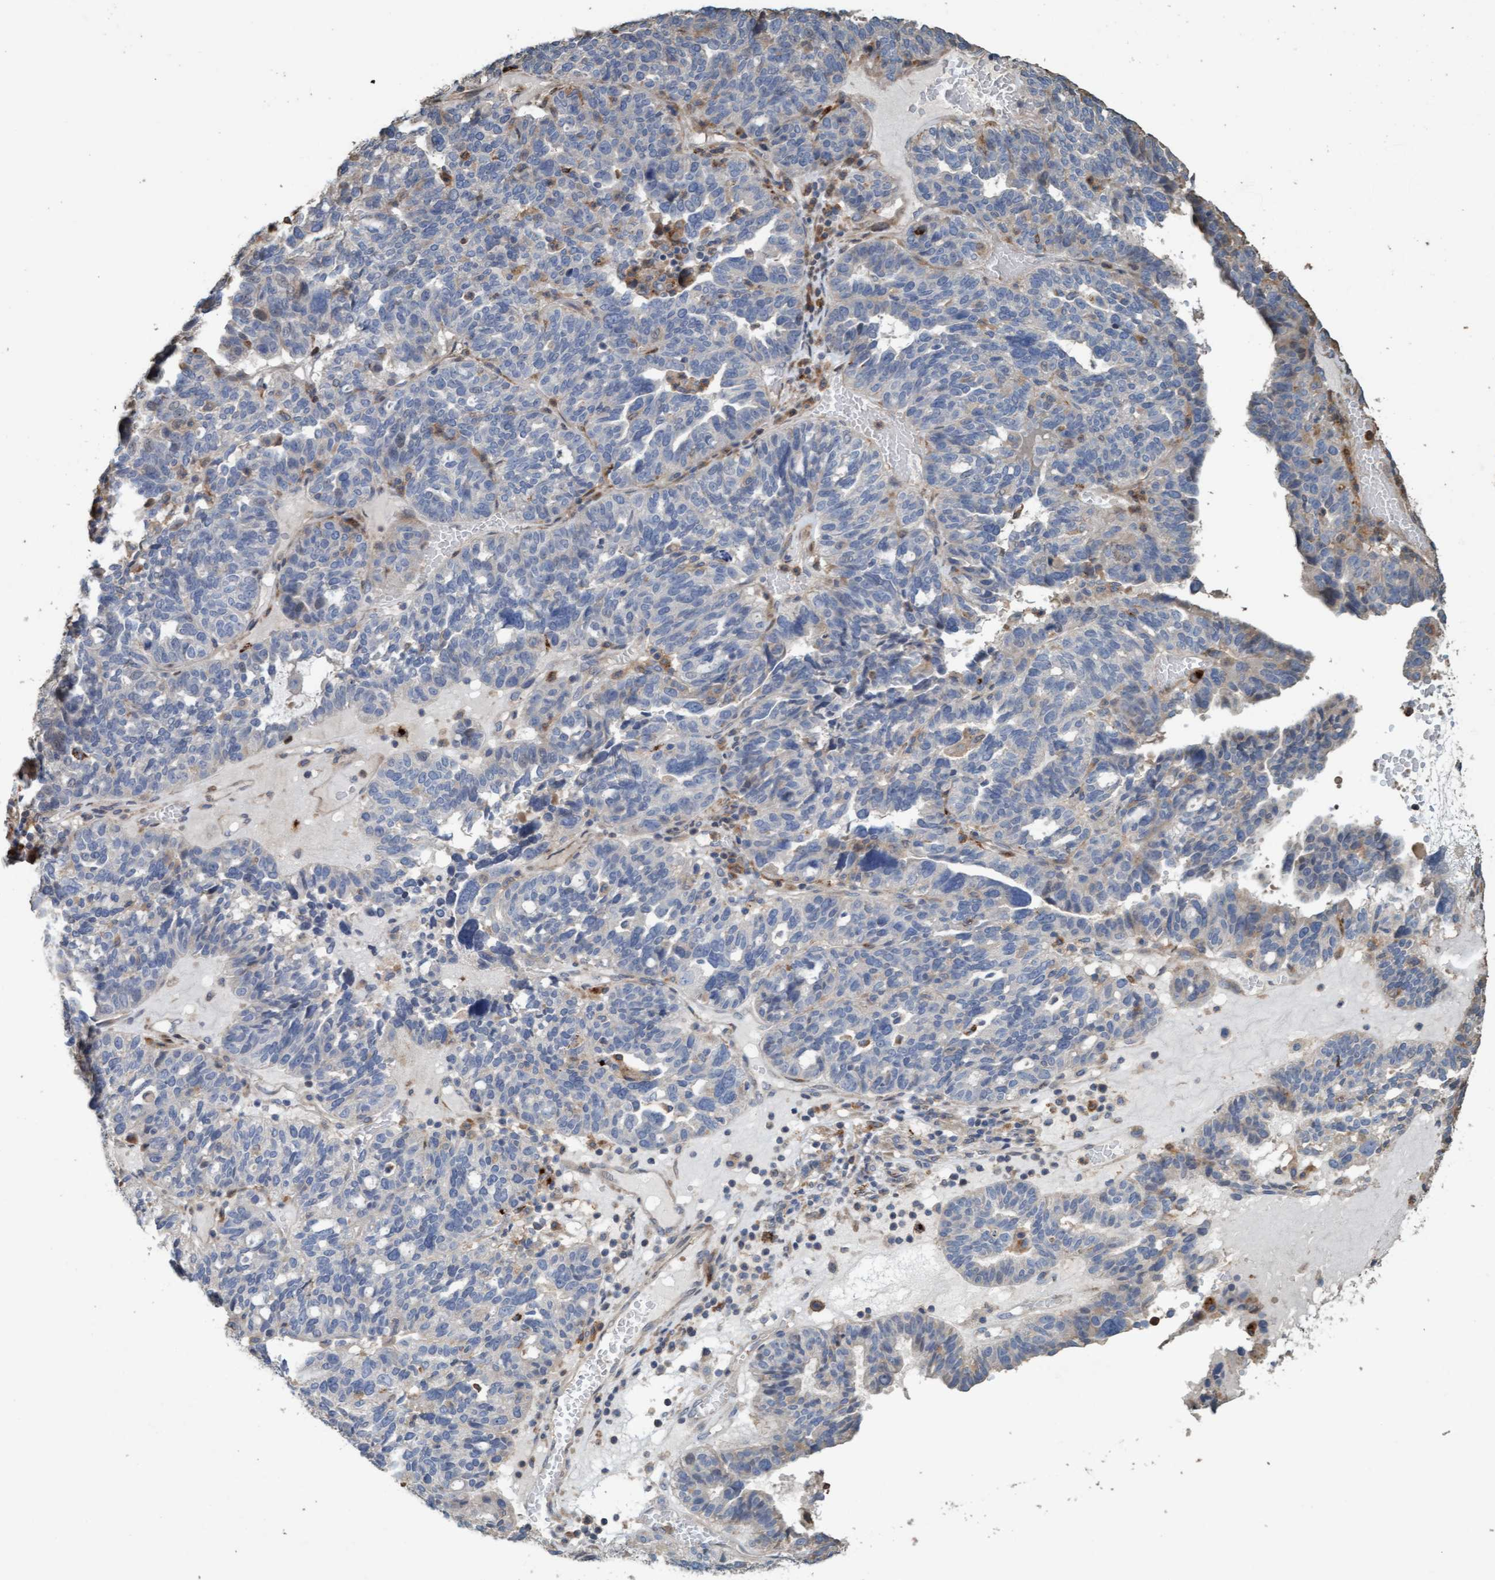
{"staining": {"intensity": "negative", "quantity": "none", "location": "none"}, "tissue": "ovarian cancer", "cell_type": "Tumor cells", "image_type": "cancer", "snomed": [{"axis": "morphology", "description": "Cystadenocarcinoma, serous, NOS"}, {"axis": "topography", "description": "Ovary"}], "caption": "The micrograph demonstrates no significant staining in tumor cells of ovarian cancer (serous cystadenocarcinoma). Brightfield microscopy of immunohistochemistry stained with DAB (brown) and hematoxylin (blue), captured at high magnification.", "gene": "LONRF1", "patient": {"sex": "female", "age": 59}}